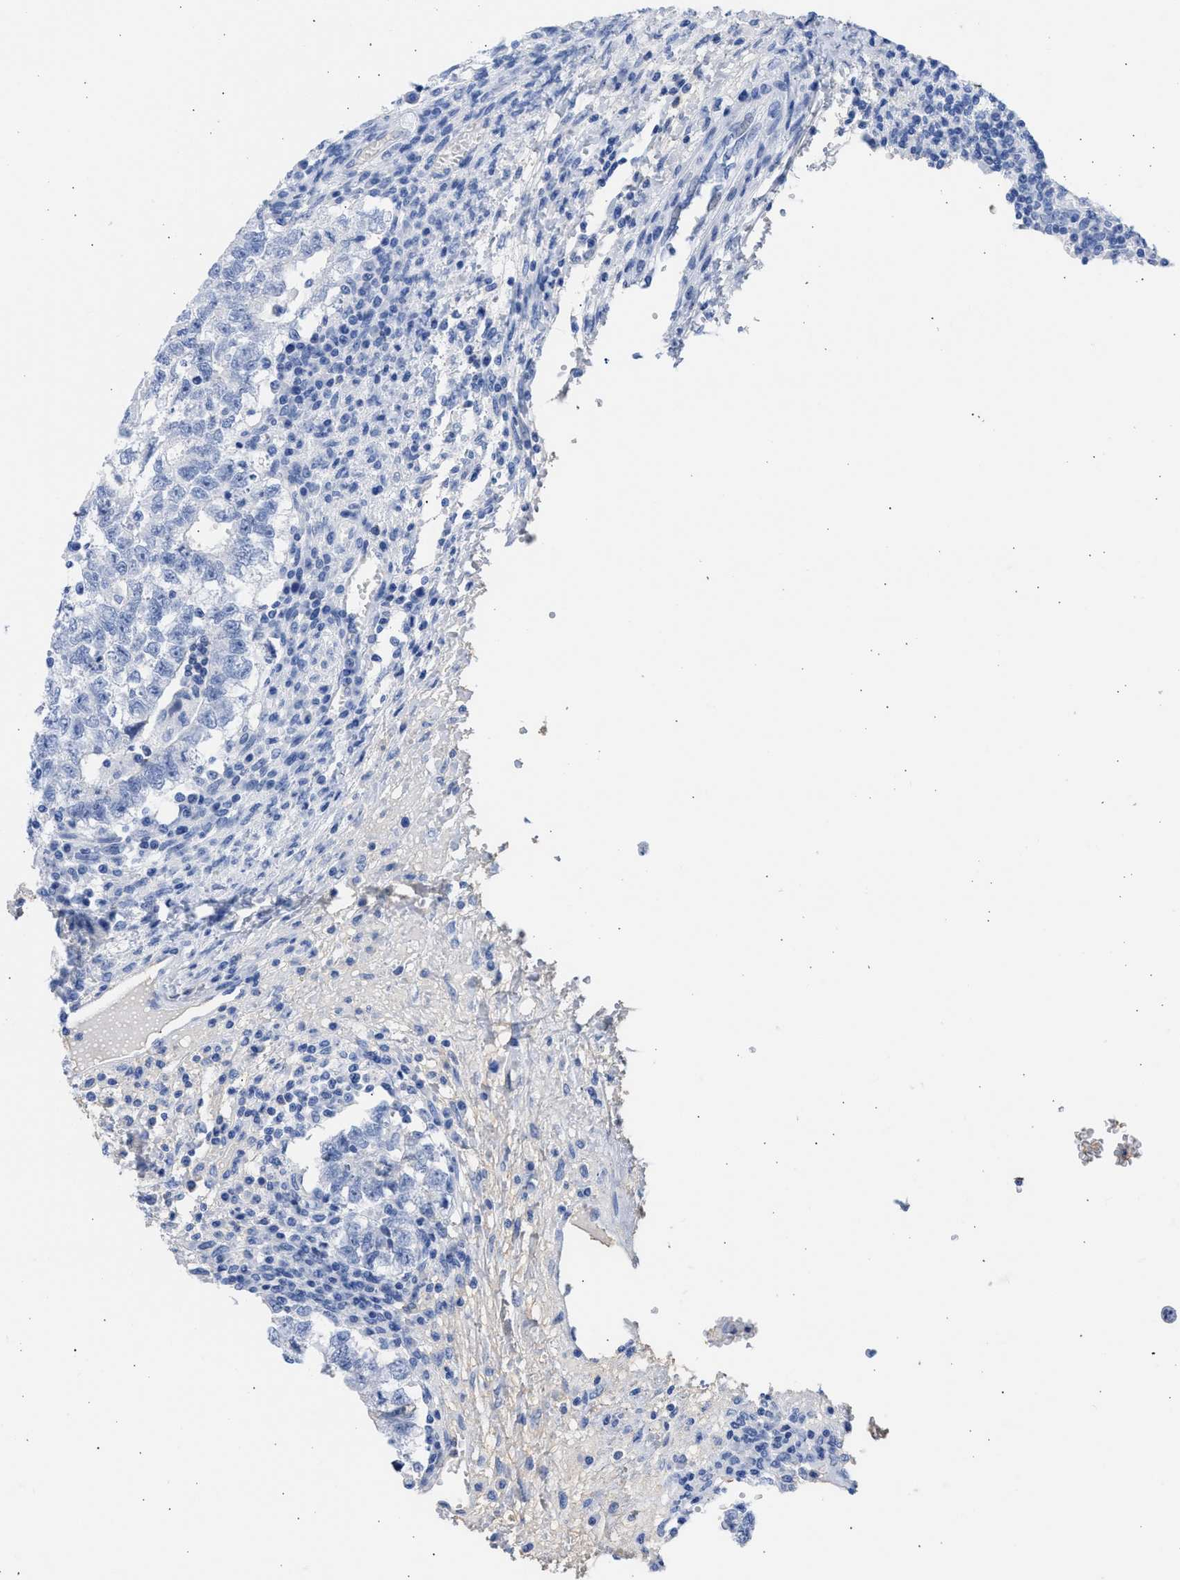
{"staining": {"intensity": "negative", "quantity": "none", "location": "none"}, "tissue": "testis cancer", "cell_type": "Tumor cells", "image_type": "cancer", "snomed": [{"axis": "morphology", "description": "Seminoma, NOS"}, {"axis": "morphology", "description": "Carcinoma, Embryonal, NOS"}, {"axis": "topography", "description": "Testis"}], "caption": "Testis cancer stained for a protein using immunohistochemistry reveals no positivity tumor cells.", "gene": "RSPH1", "patient": {"sex": "male", "age": 38}}